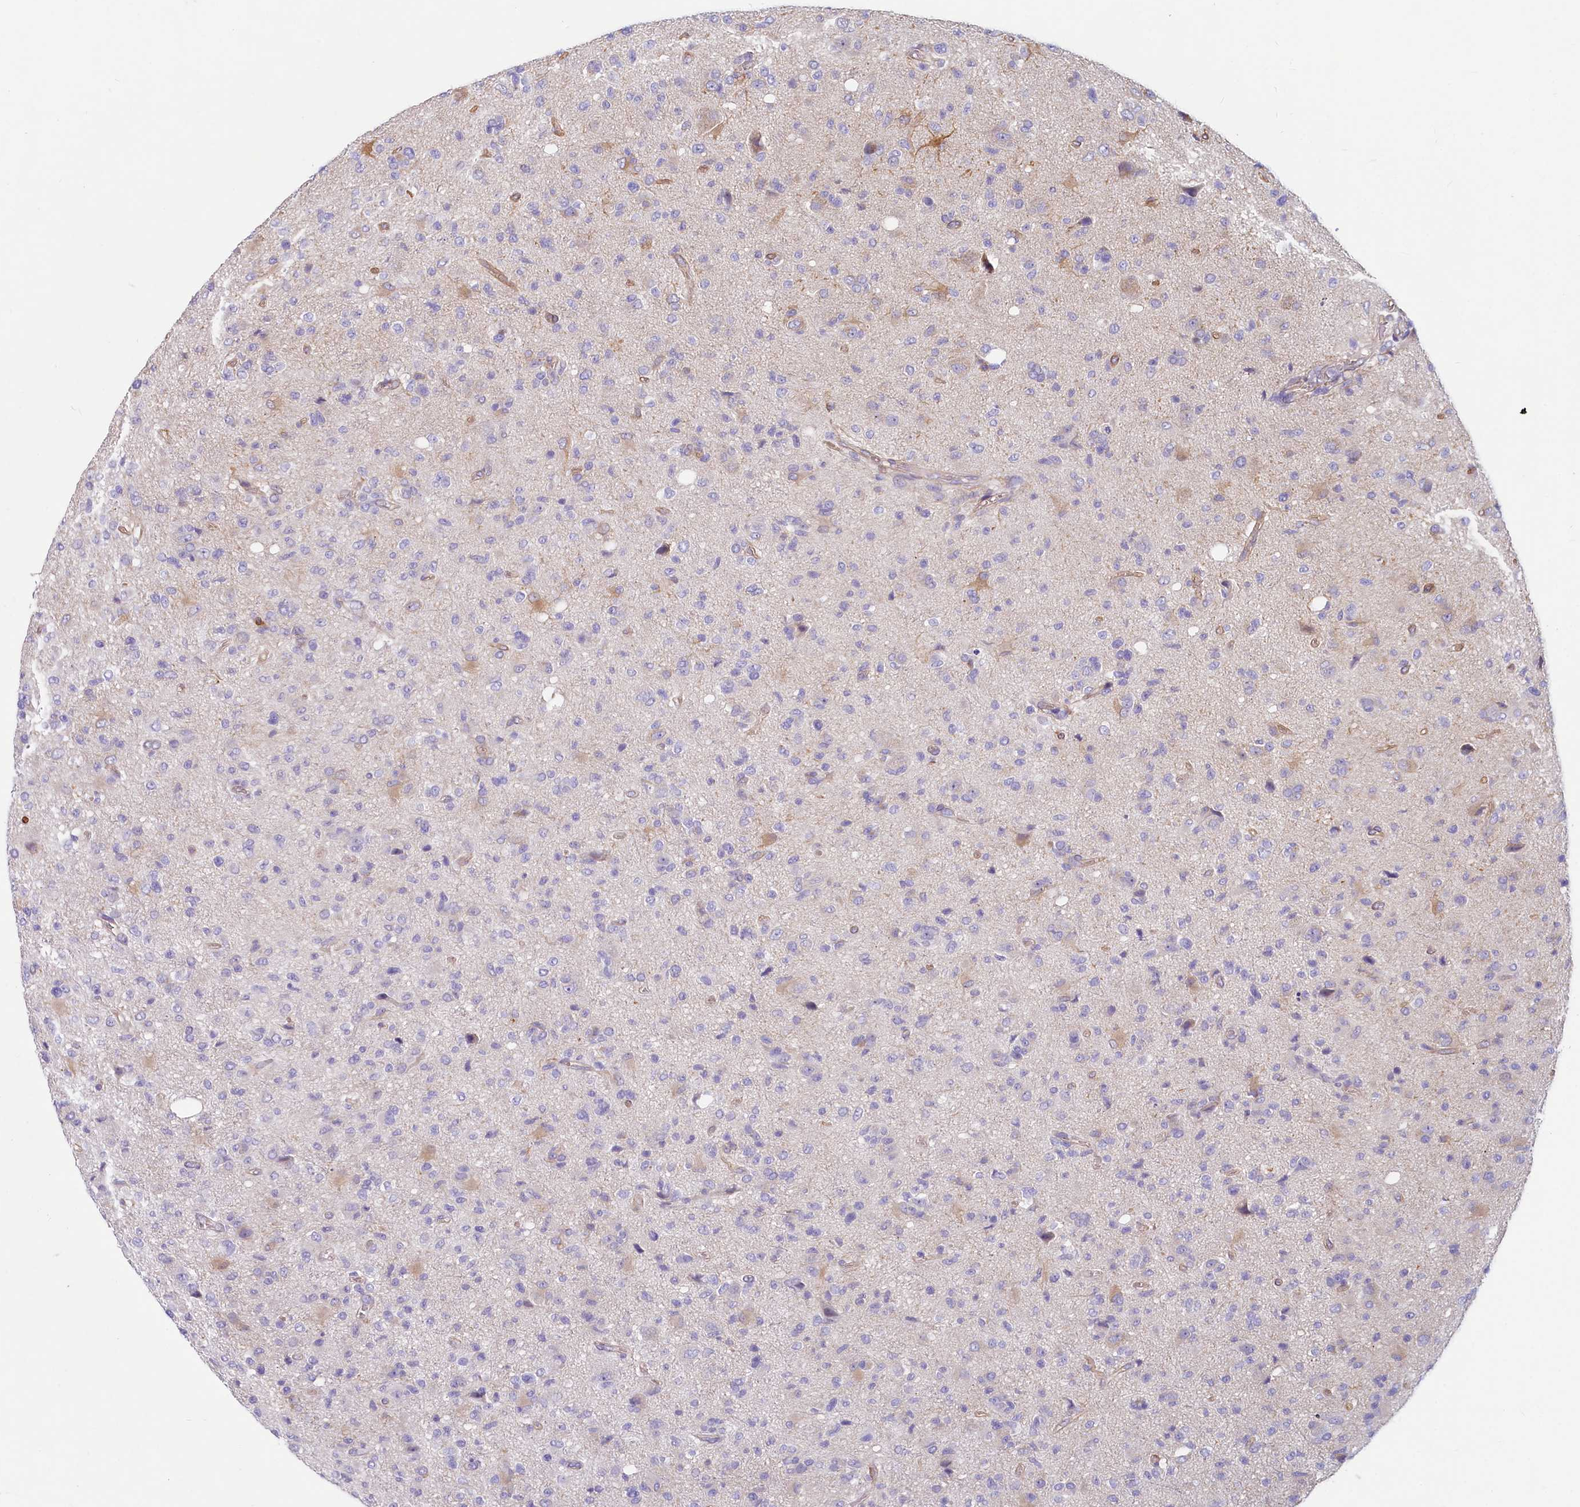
{"staining": {"intensity": "negative", "quantity": "none", "location": "none"}, "tissue": "glioma", "cell_type": "Tumor cells", "image_type": "cancer", "snomed": [{"axis": "morphology", "description": "Glioma, malignant, High grade"}, {"axis": "topography", "description": "Brain"}], "caption": "Human malignant high-grade glioma stained for a protein using IHC demonstrates no staining in tumor cells.", "gene": "LMOD3", "patient": {"sex": "female", "age": 57}}